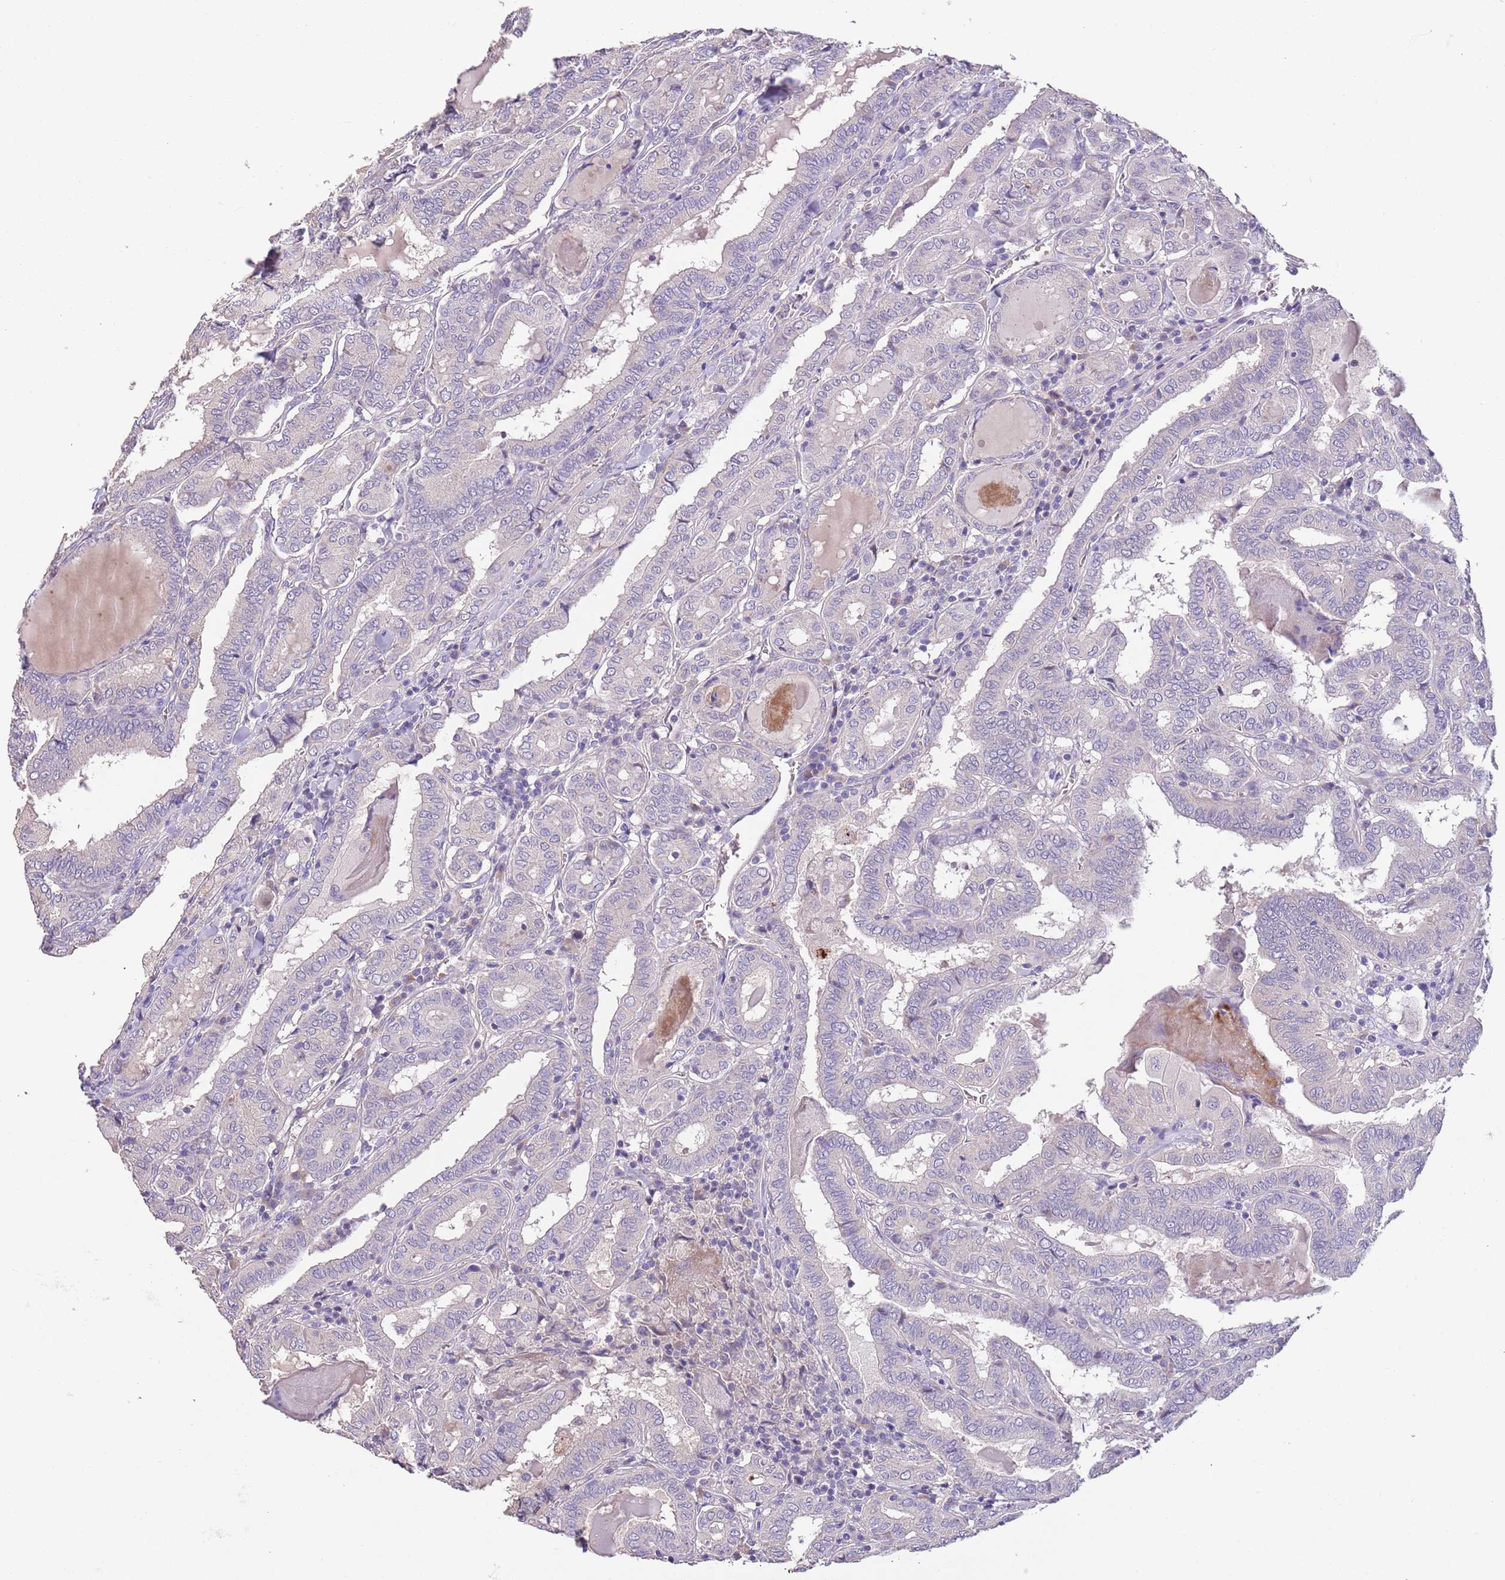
{"staining": {"intensity": "negative", "quantity": "none", "location": "none"}, "tissue": "thyroid cancer", "cell_type": "Tumor cells", "image_type": "cancer", "snomed": [{"axis": "morphology", "description": "Papillary adenocarcinoma, NOS"}, {"axis": "topography", "description": "Thyroid gland"}], "caption": "The histopathology image displays no staining of tumor cells in thyroid papillary adenocarcinoma.", "gene": "ZNF658", "patient": {"sex": "female", "age": 72}}